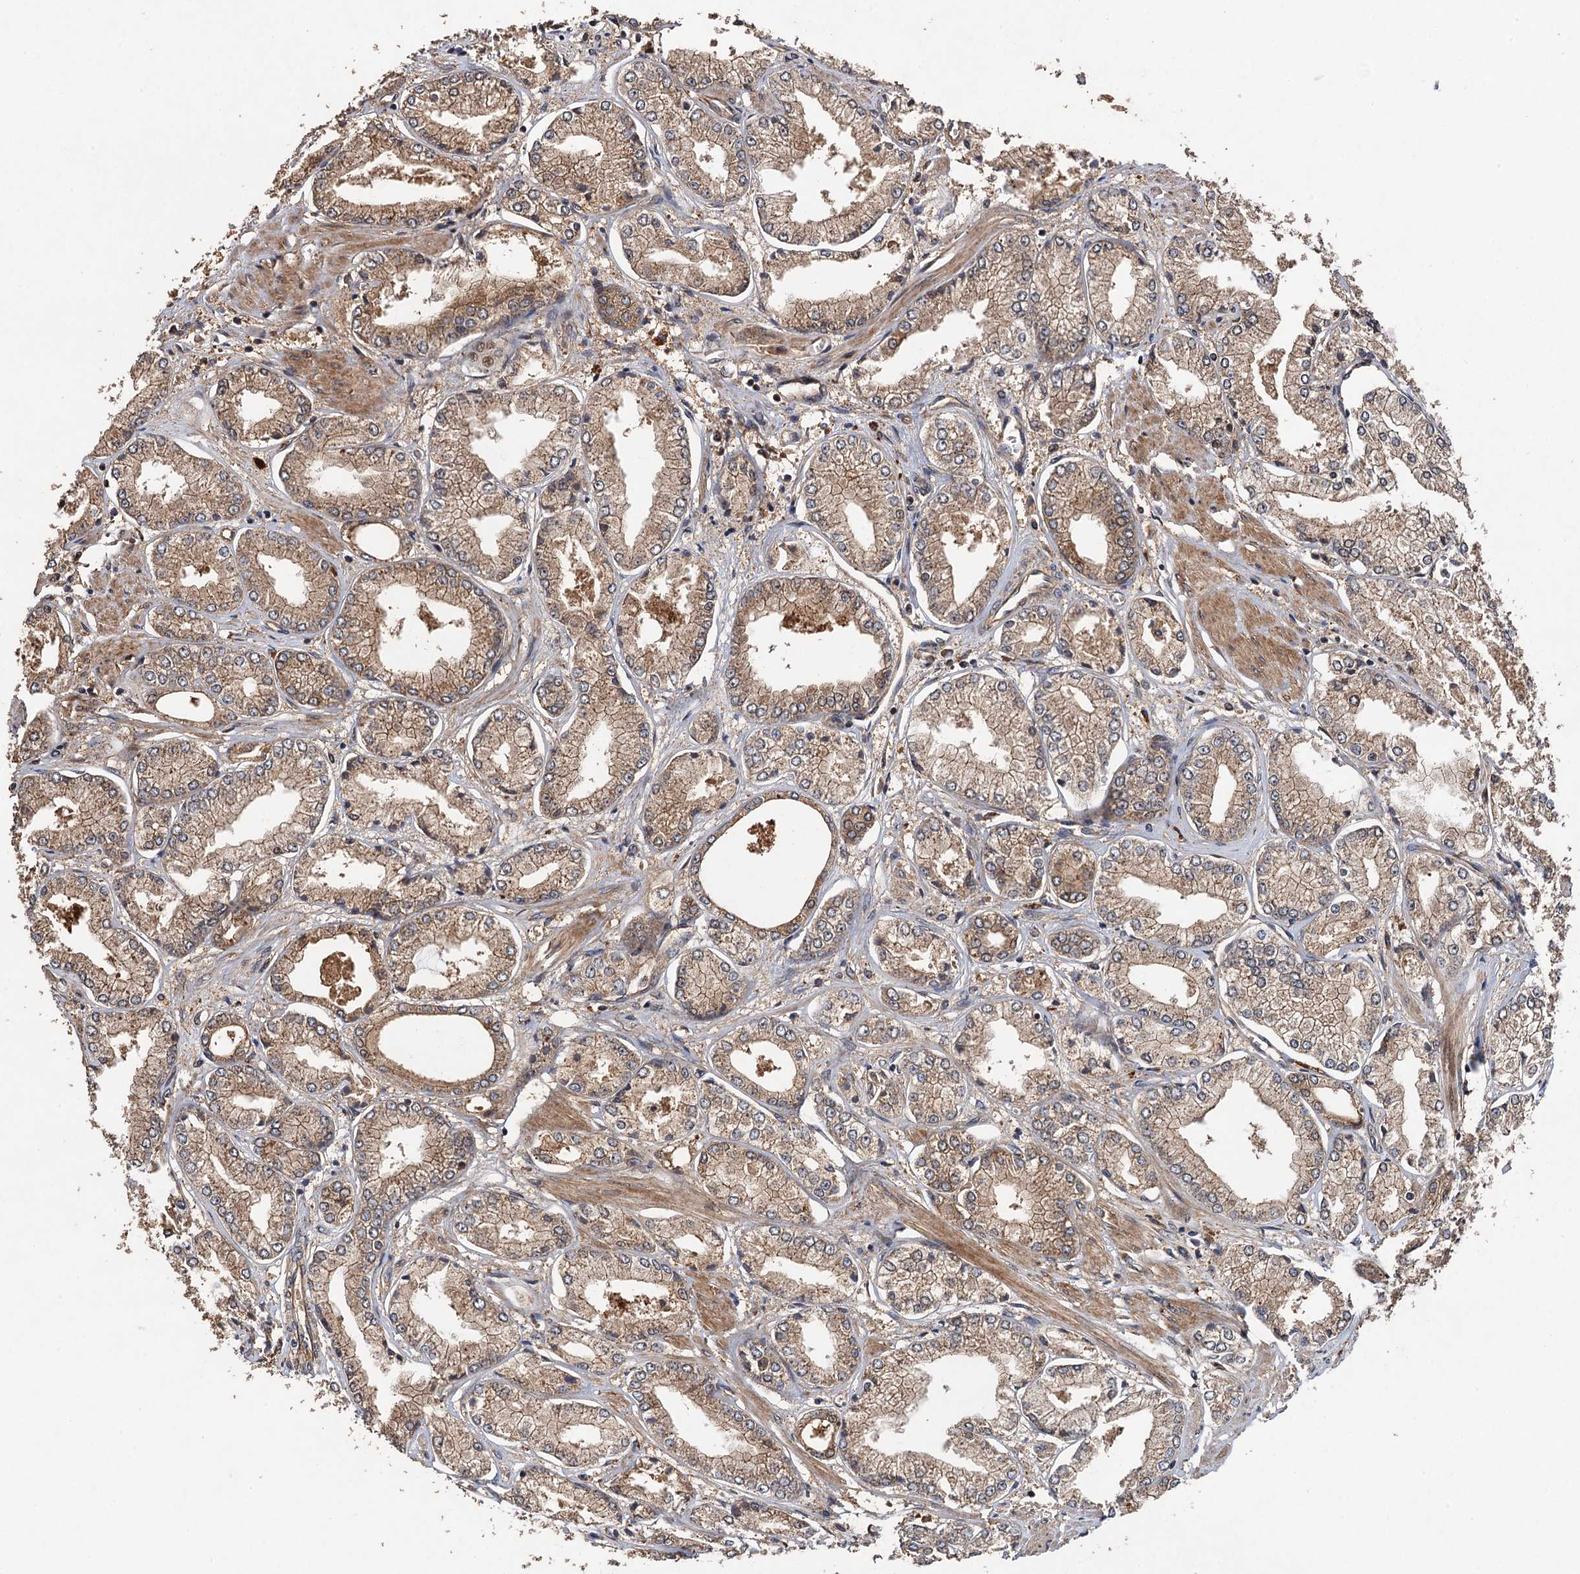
{"staining": {"intensity": "weak", "quantity": ">75%", "location": "cytoplasmic/membranous"}, "tissue": "prostate cancer", "cell_type": "Tumor cells", "image_type": "cancer", "snomed": [{"axis": "morphology", "description": "Adenocarcinoma, Low grade"}, {"axis": "topography", "description": "Prostate"}], "caption": "Low-grade adenocarcinoma (prostate) was stained to show a protein in brown. There is low levels of weak cytoplasmic/membranous expression in approximately >75% of tumor cells.", "gene": "TMEM39B", "patient": {"sex": "male", "age": 60}}